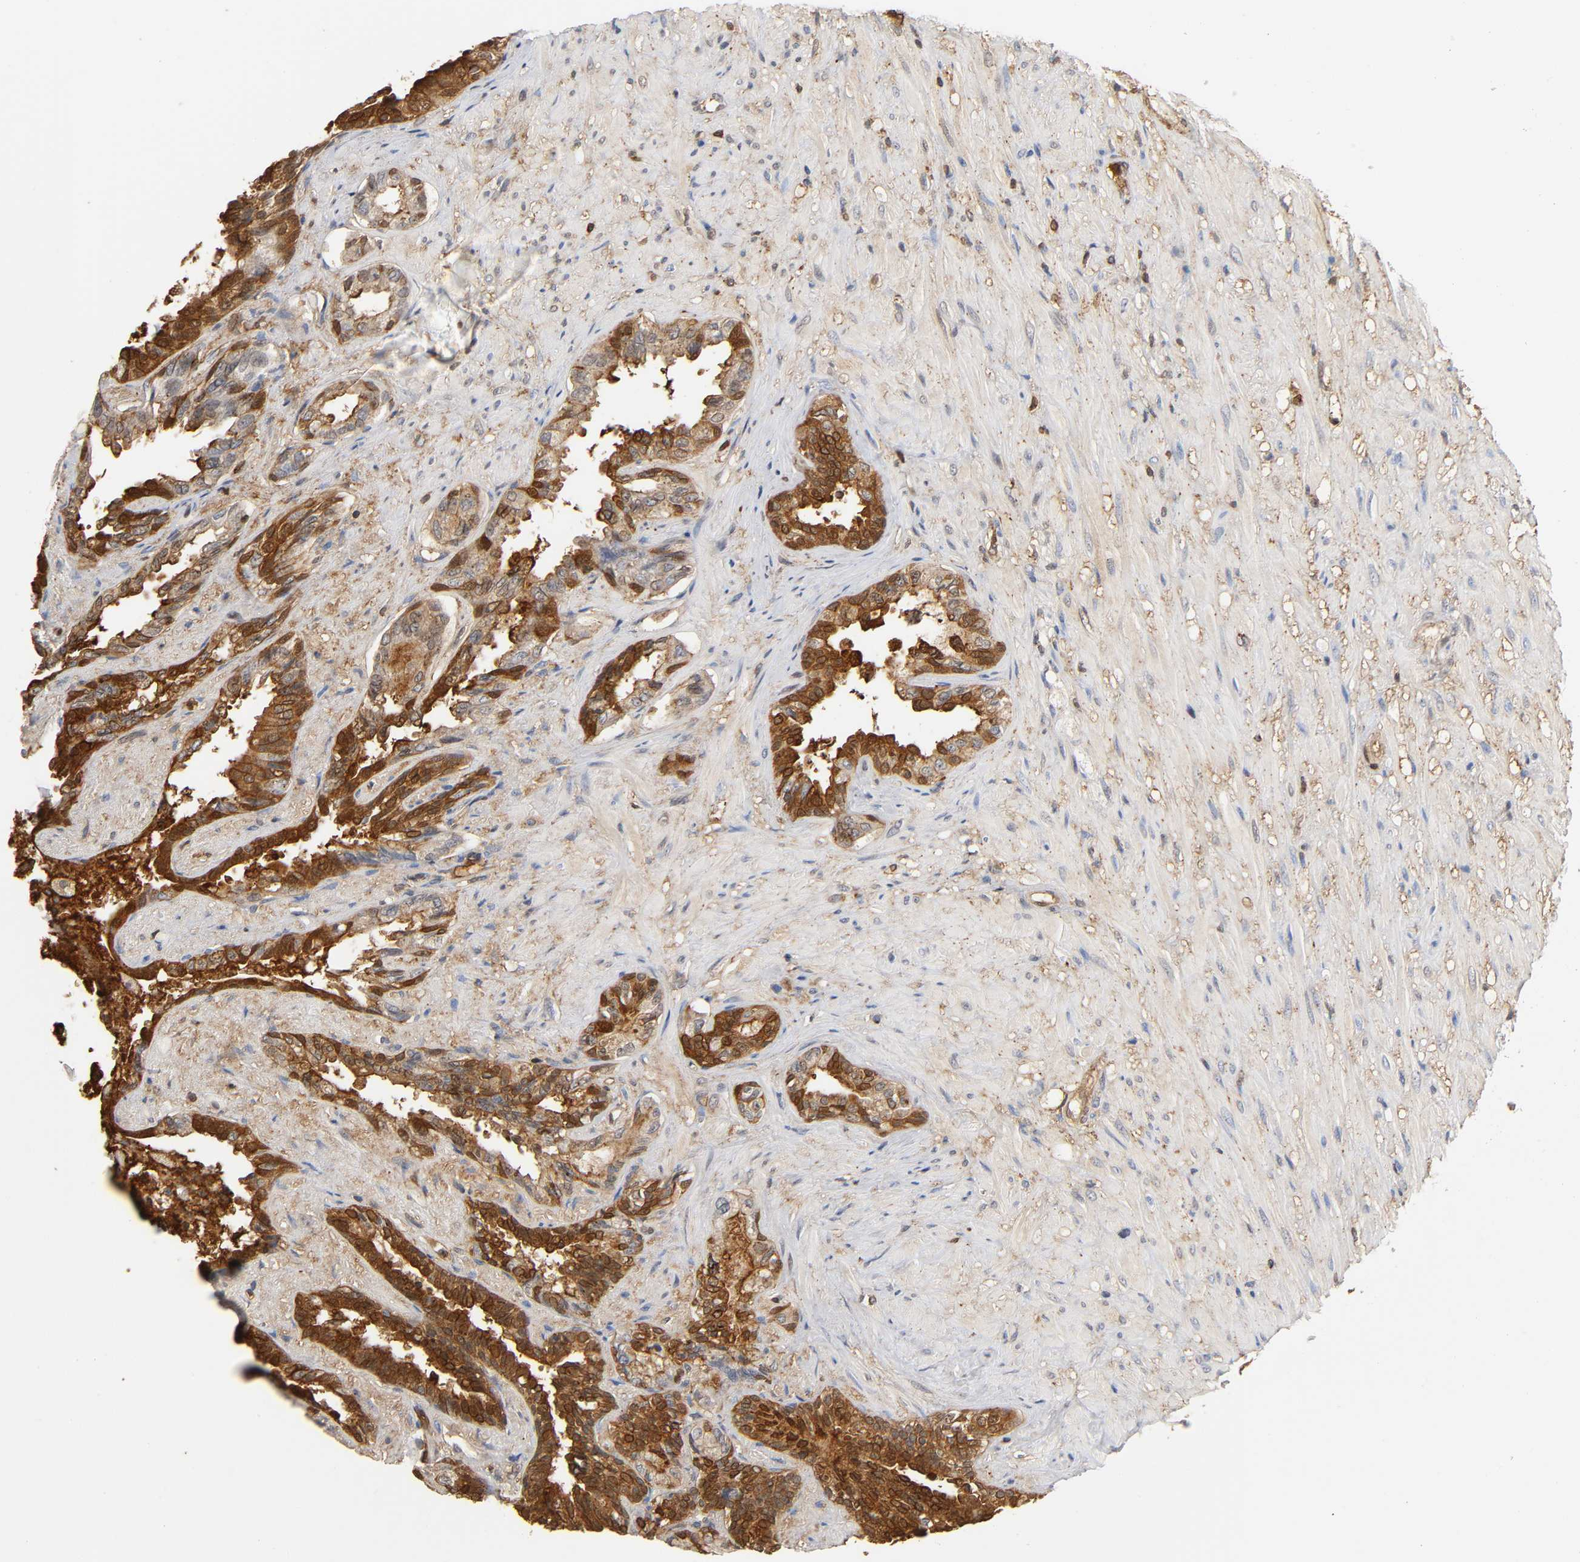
{"staining": {"intensity": "moderate", "quantity": ">75%", "location": "cytoplasmic/membranous,nuclear"}, "tissue": "seminal vesicle", "cell_type": "Glandular cells", "image_type": "normal", "snomed": [{"axis": "morphology", "description": "Normal tissue, NOS"}, {"axis": "topography", "description": "Seminal veicle"}], "caption": "Glandular cells display moderate cytoplasmic/membranous,nuclear expression in approximately >75% of cells in normal seminal vesicle.", "gene": "ANXA11", "patient": {"sex": "male", "age": 61}}